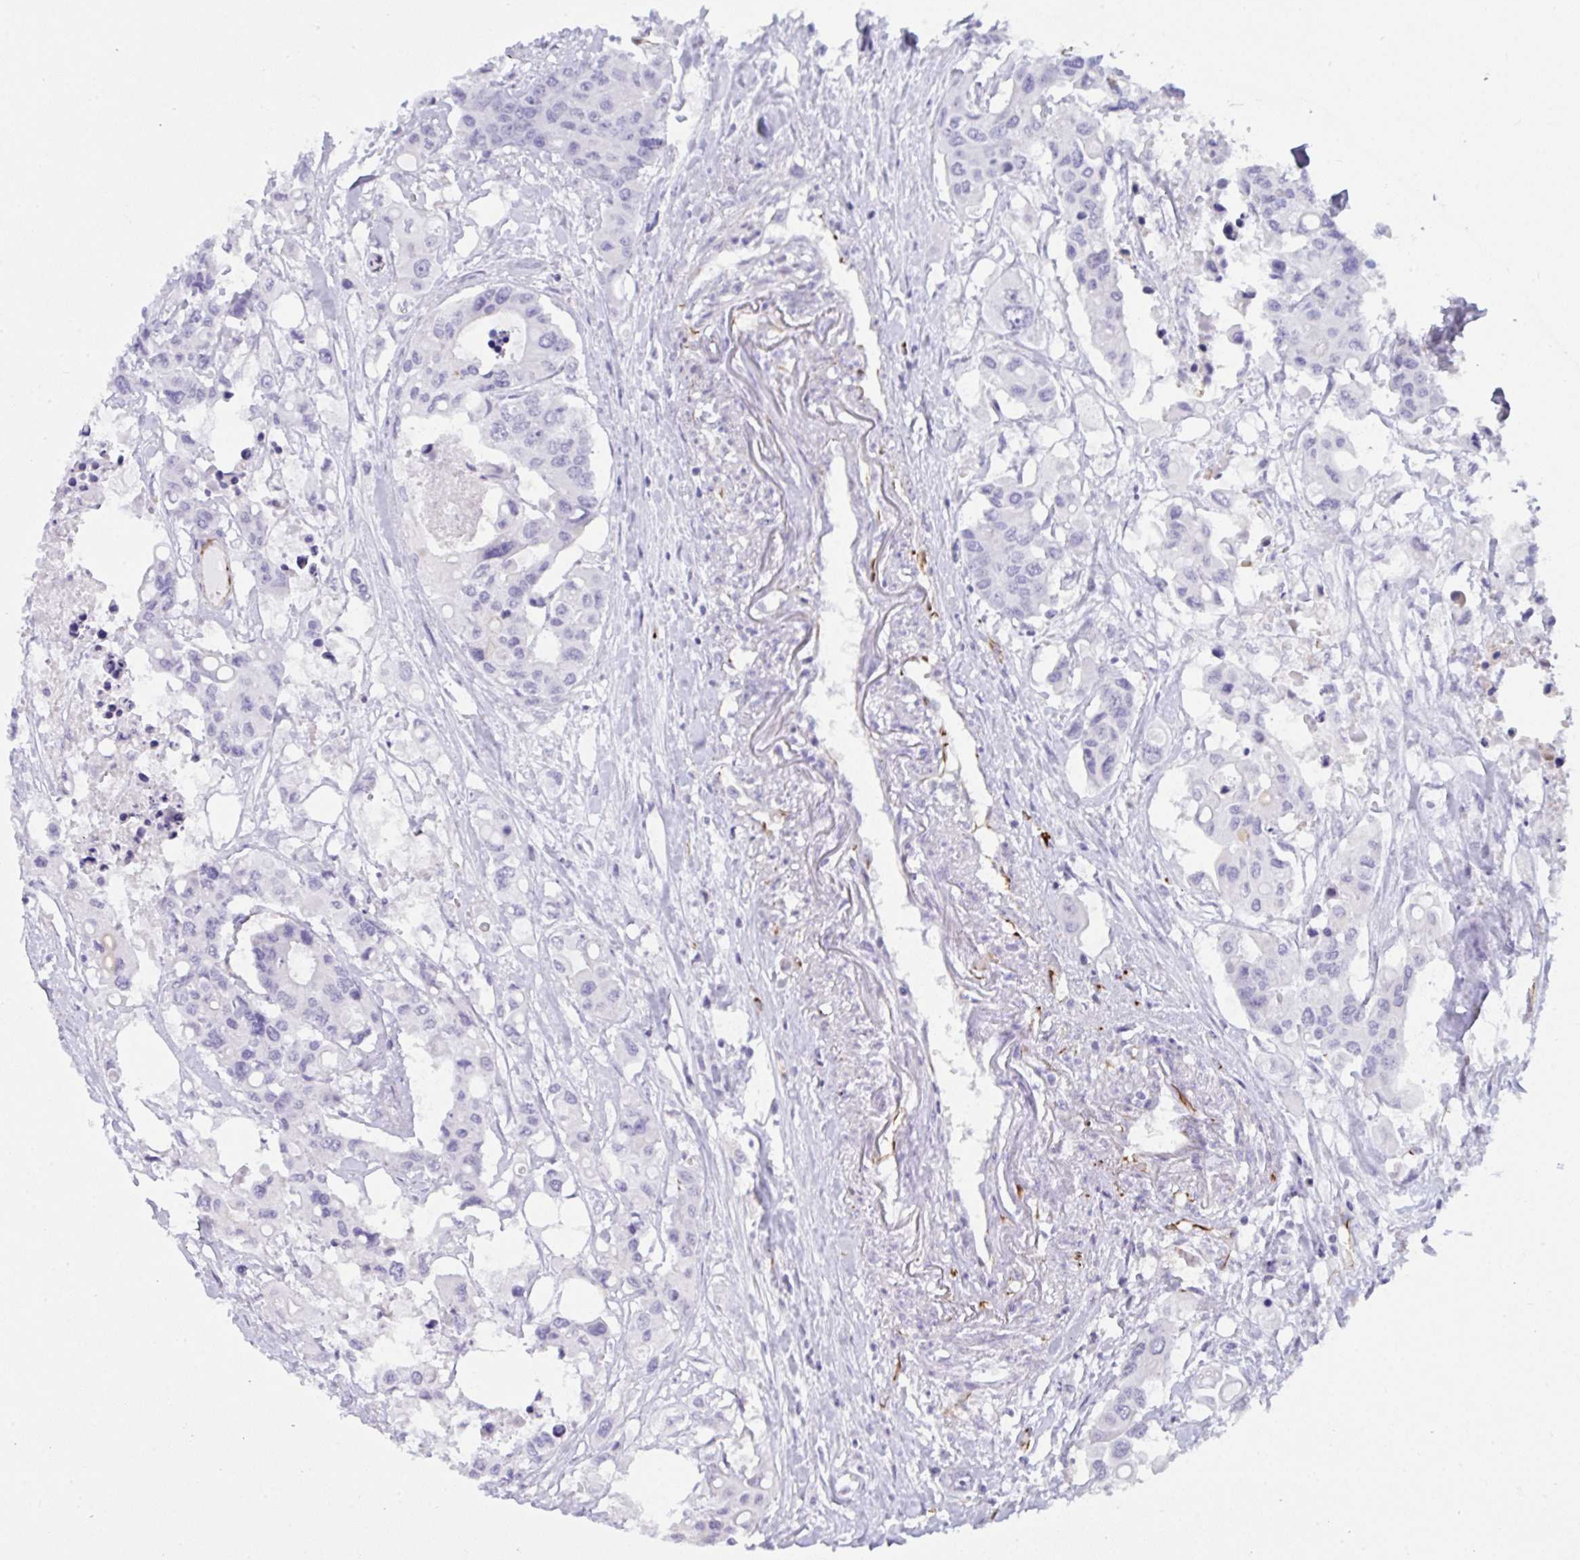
{"staining": {"intensity": "negative", "quantity": "none", "location": "none"}, "tissue": "colorectal cancer", "cell_type": "Tumor cells", "image_type": "cancer", "snomed": [{"axis": "morphology", "description": "Adenocarcinoma, NOS"}, {"axis": "topography", "description": "Colon"}], "caption": "Tumor cells are negative for brown protein staining in colorectal cancer.", "gene": "SLC35B1", "patient": {"sex": "male", "age": 77}}